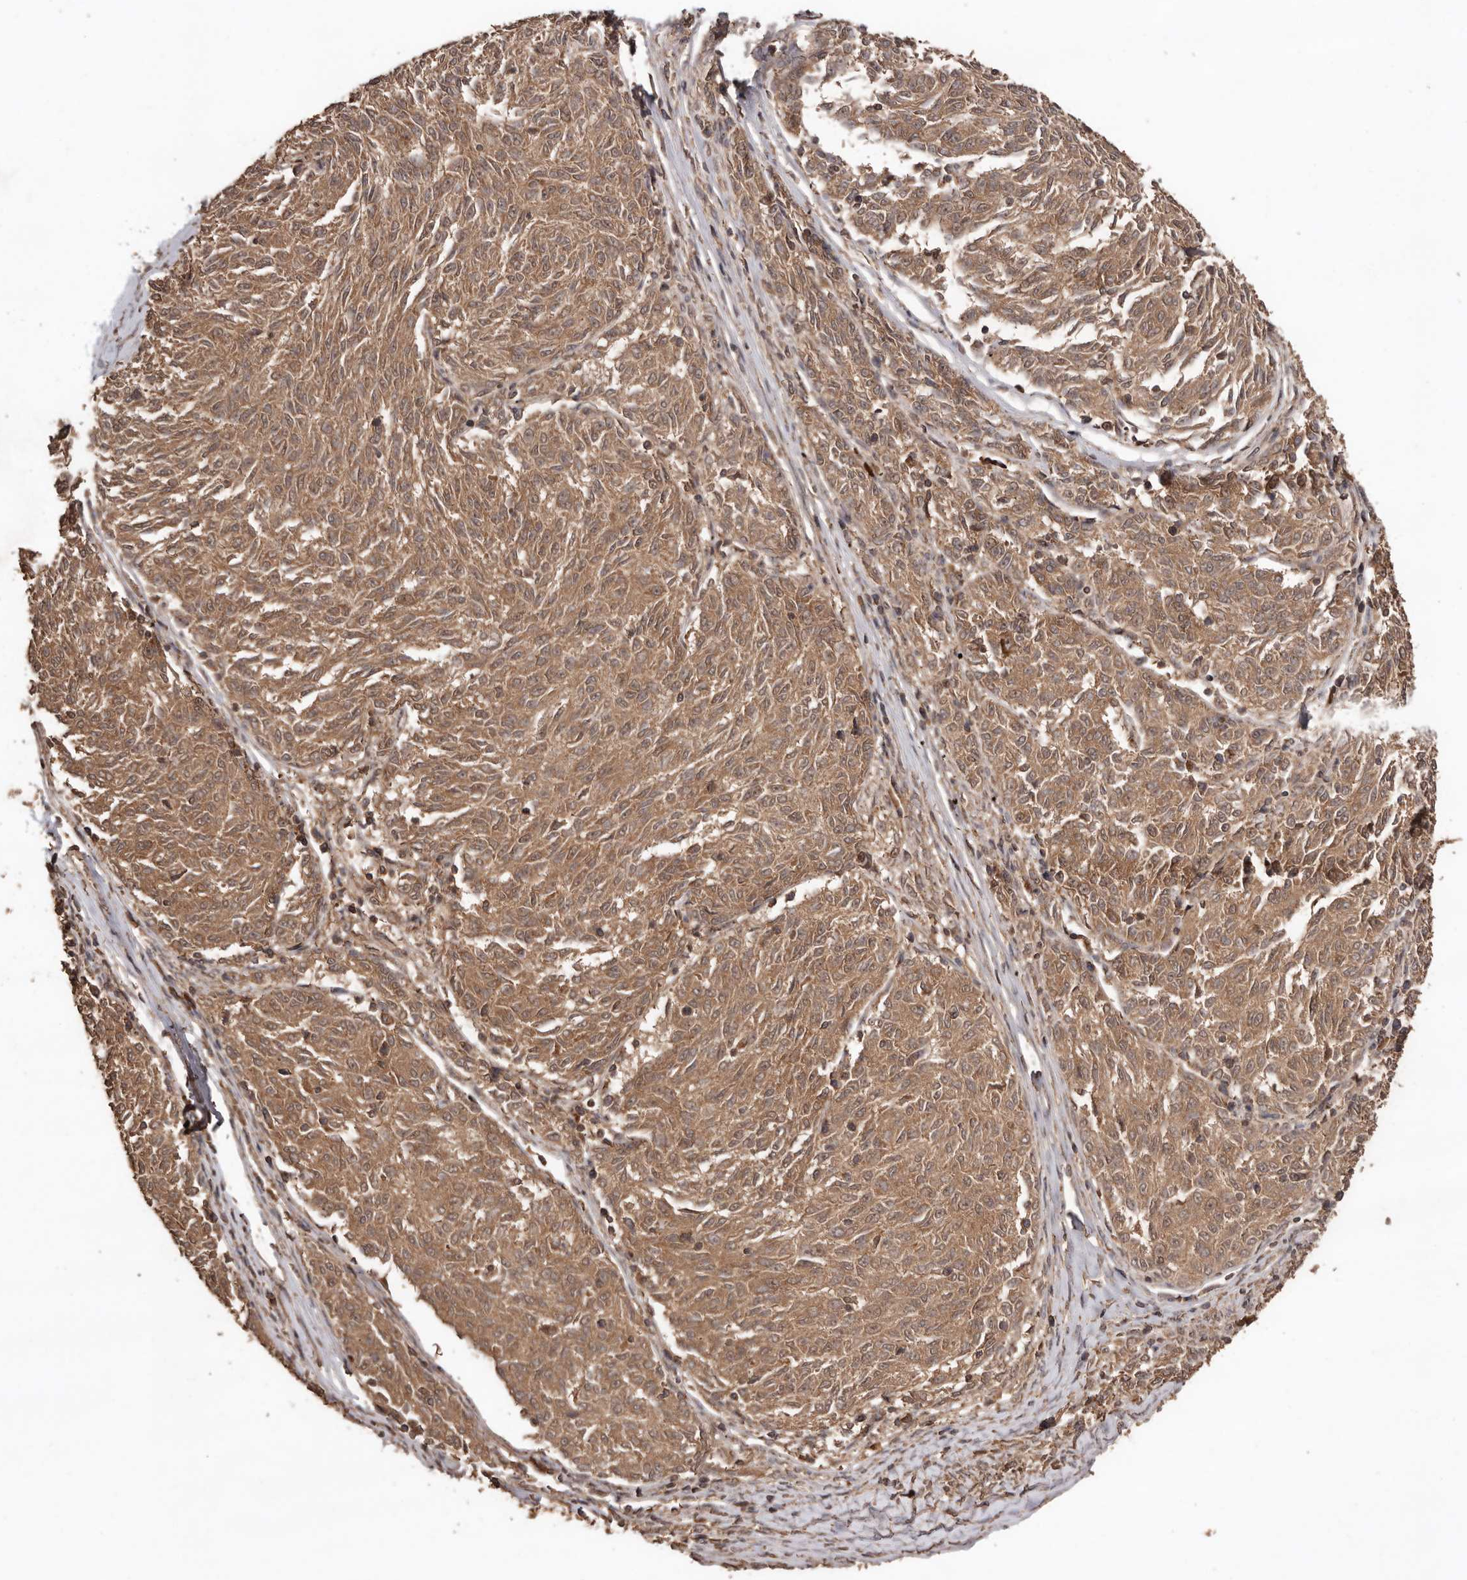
{"staining": {"intensity": "moderate", "quantity": ">75%", "location": "cytoplasmic/membranous"}, "tissue": "melanoma", "cell_type": "Tumor cells", "image_type": "cancer", "snomed": [{"axis": "morphology", "description": "Malignant melanoma, NOS"}, {"axis": "topography", "description": "Skin"}], "caption": "IHC (DAB (3,3'-diaminobenzidine)) staining of human malignant melanoma shows moderate cytoplasmic/membranous protein expression in approximately >75% of tumor cells.", "gene": "RWDD1", "patient": {"sex": "female", "age": 72}}